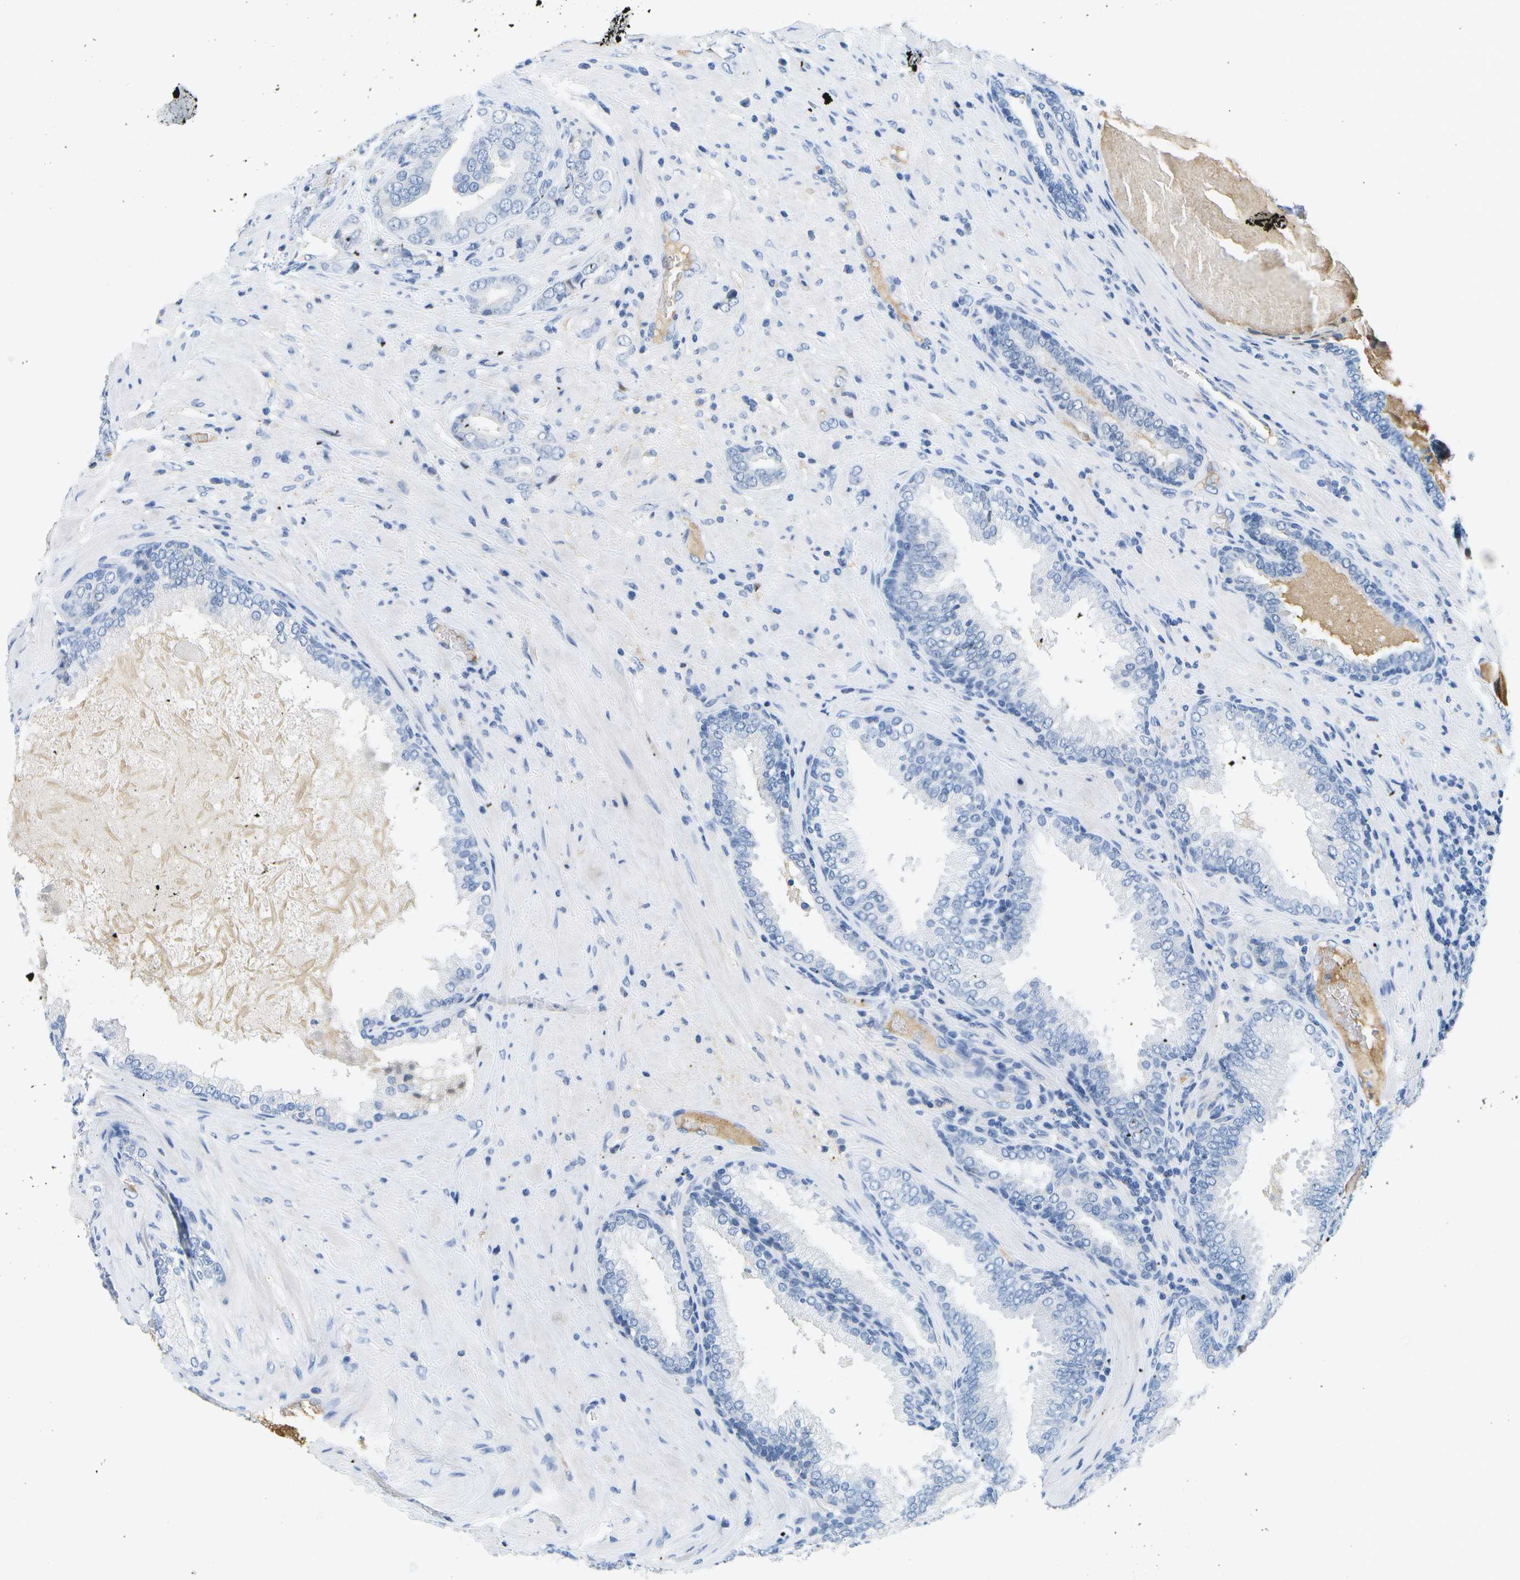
{"staining": {"intensity": "negative", "quantity": "none", "location": "none"}, "tissue": "prostate cancer", "cell_type": "Tumor cells", "image_type": "cancer", "snomed": [{"axis": "morphology", "description": "Adenocarcinoma, High grade"}, {"axis": "topography", "description": "Prostate"}], "caption": "DAB immunohistochemical staining of human adenocarcinoma (high-grade) (prostate) shows no significant staining in tumor cells.", "gene": "SERPINA1", "patient": {"sex": "male", "age": 50}}